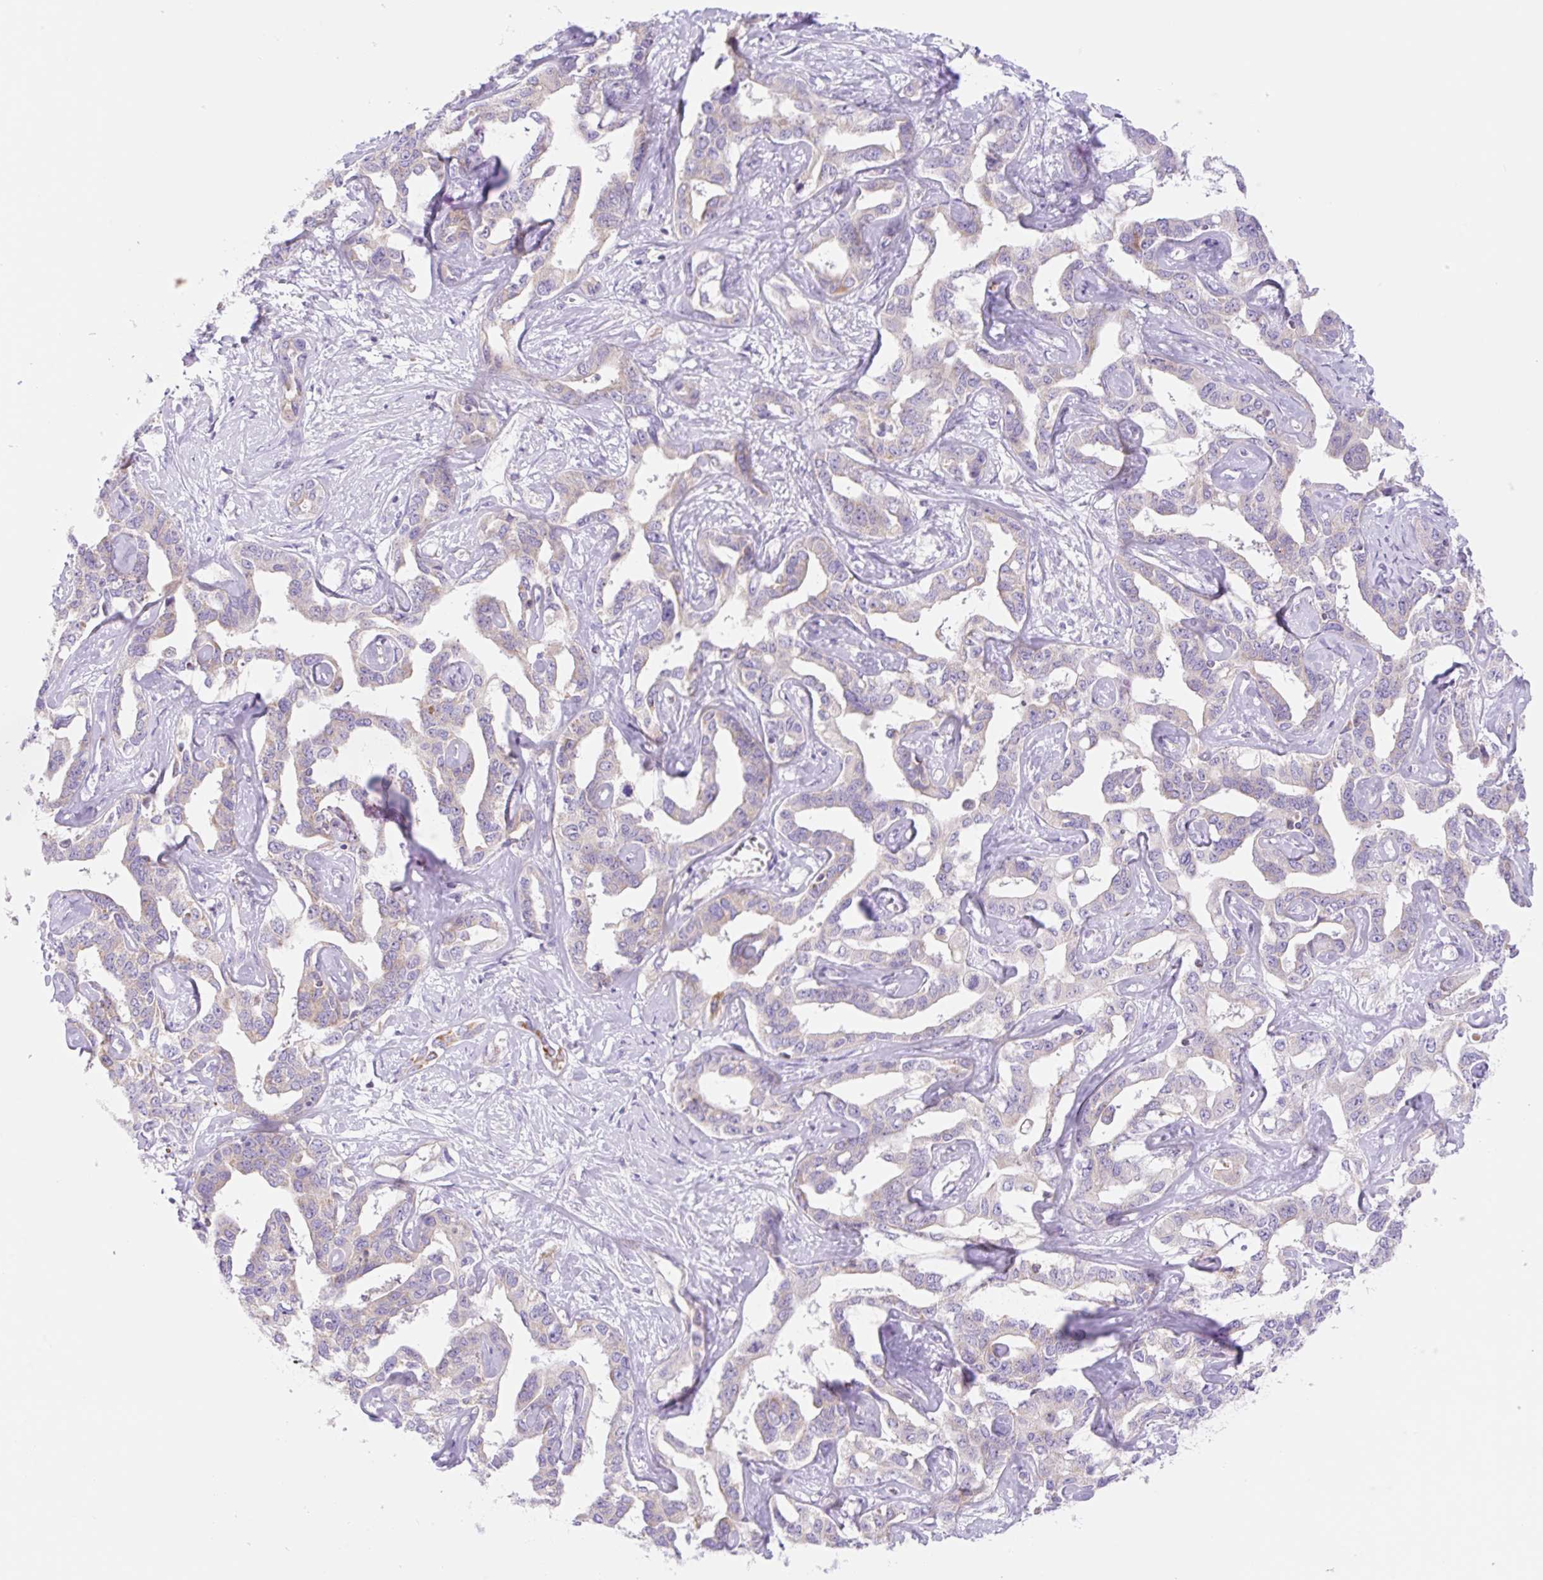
{"staining": {"intensity": "weak", "quantity": "25%-75%", "location": "cytoplasmic/membranous"}, "tissue": "liver cancer", "cell_type": "Tumor cells", "image_type": "cancer", "snomed": [{"axis": "morphology", "description": "Cholangiocarcinoma"}, {"axis": "topography", "description": "Liver"}], "caption": "Protein expression analysis of human liver cancer (cholangiocarcinoma) reveals weak cytoplasmic/membranous positivity in about 25%-75% of tumor cells.", "gene": "ETNK2", "patient": {"sex": "male", "age": 59}}